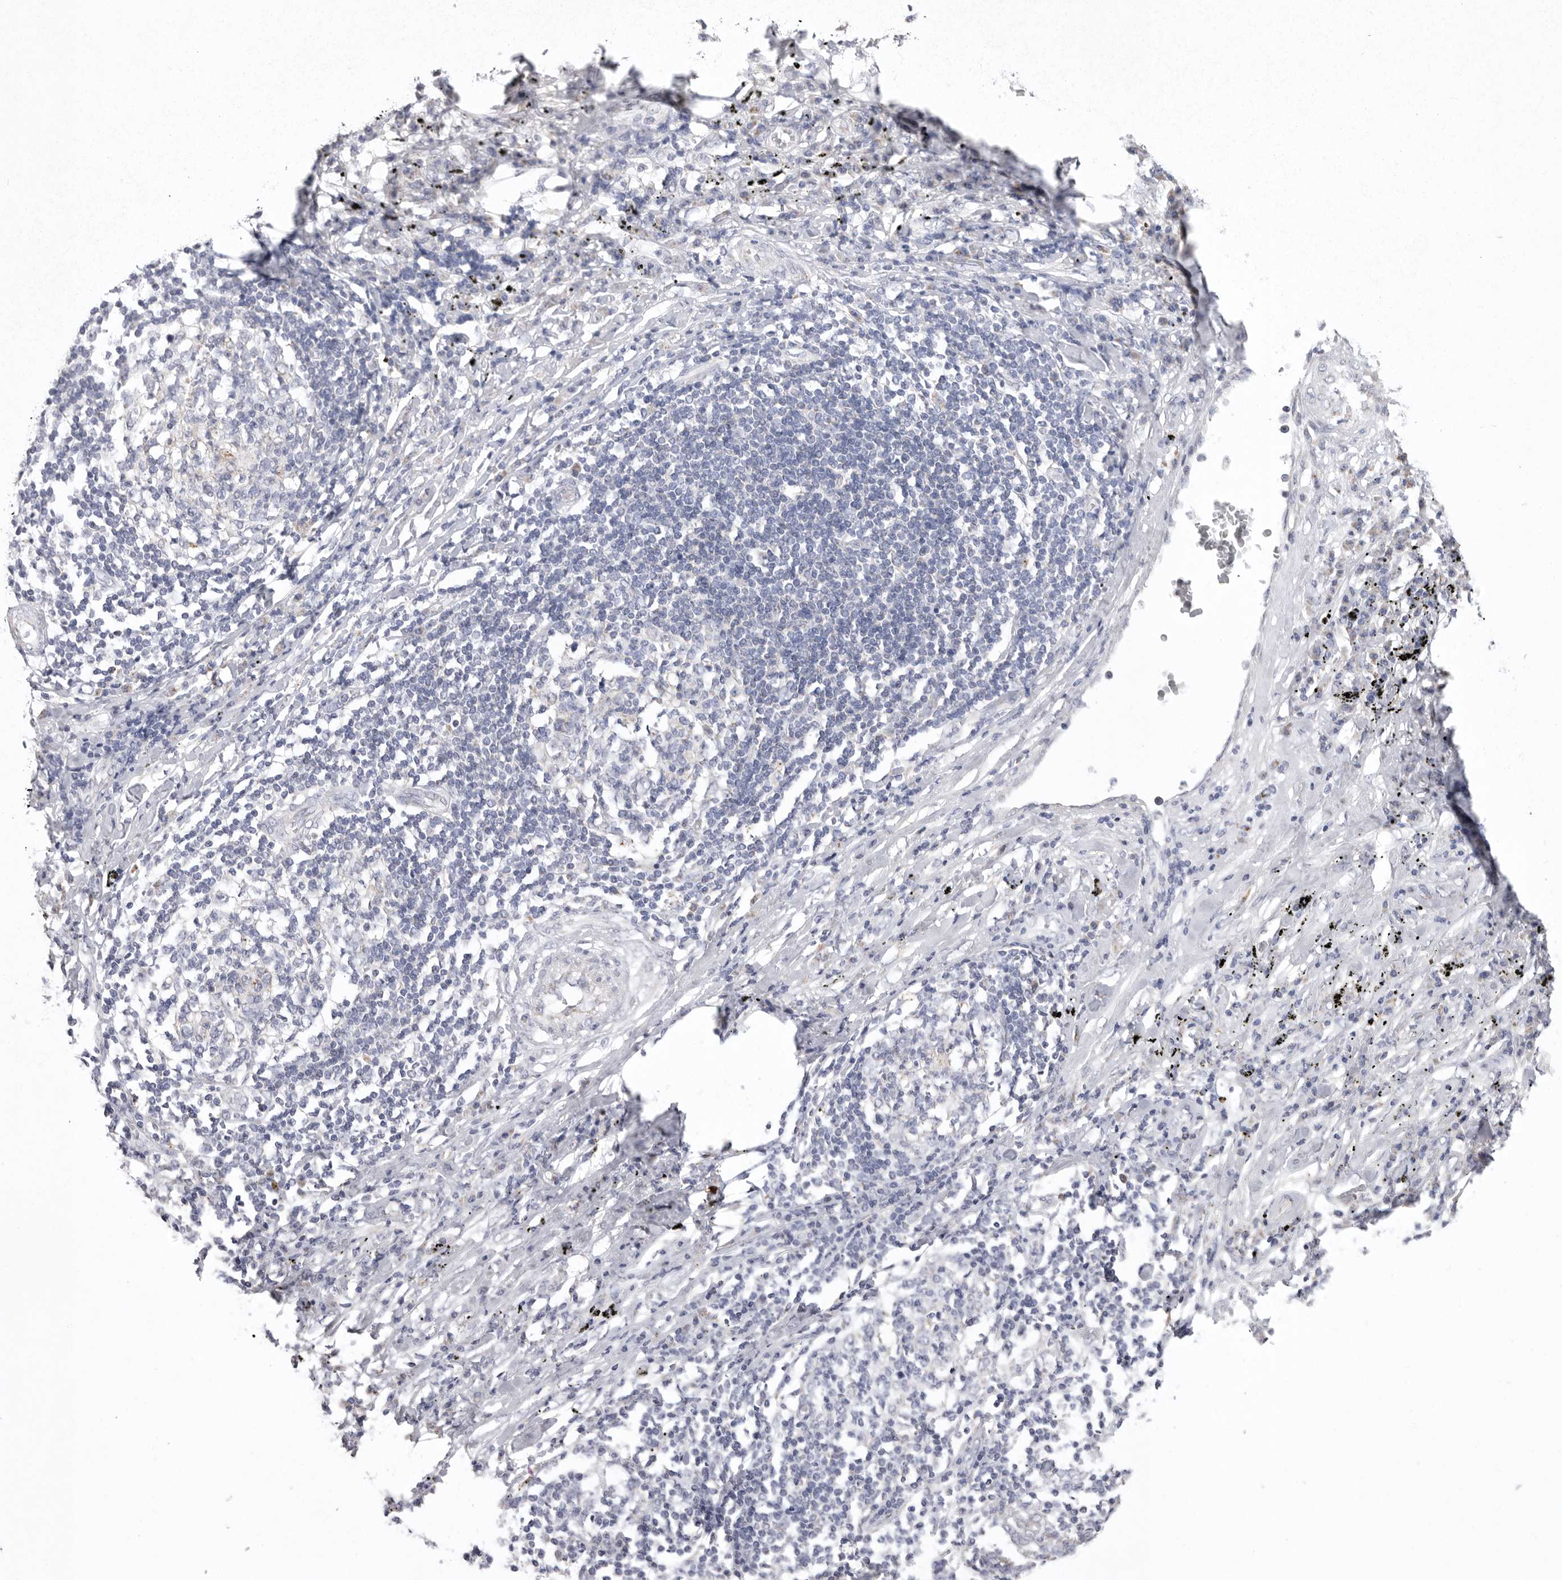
{"staining": {"intensity": "negative", "quantity": "none", "location": "none"}, "tissue": "lung cancer", "cell_type": "Tumor cells", "image_type": "cancer", "snomed": [{"axis": "morphology", "description": "Squamous cell carcinoma, NOS"}, {"axis": "topography", "description": "Lung"}], "caption": "Immunohistochemistry (IHC) of human squamous cell carcinoma (lung) shows no staining in tumor cells. Brightfield microscopy of immunohistochemistry (IHC) stained with DAB (brown) and hematoxylin (blue), captured at high magnification.", "gene": "VDAC3", "patient": {"sex": "female", "age": 63}}